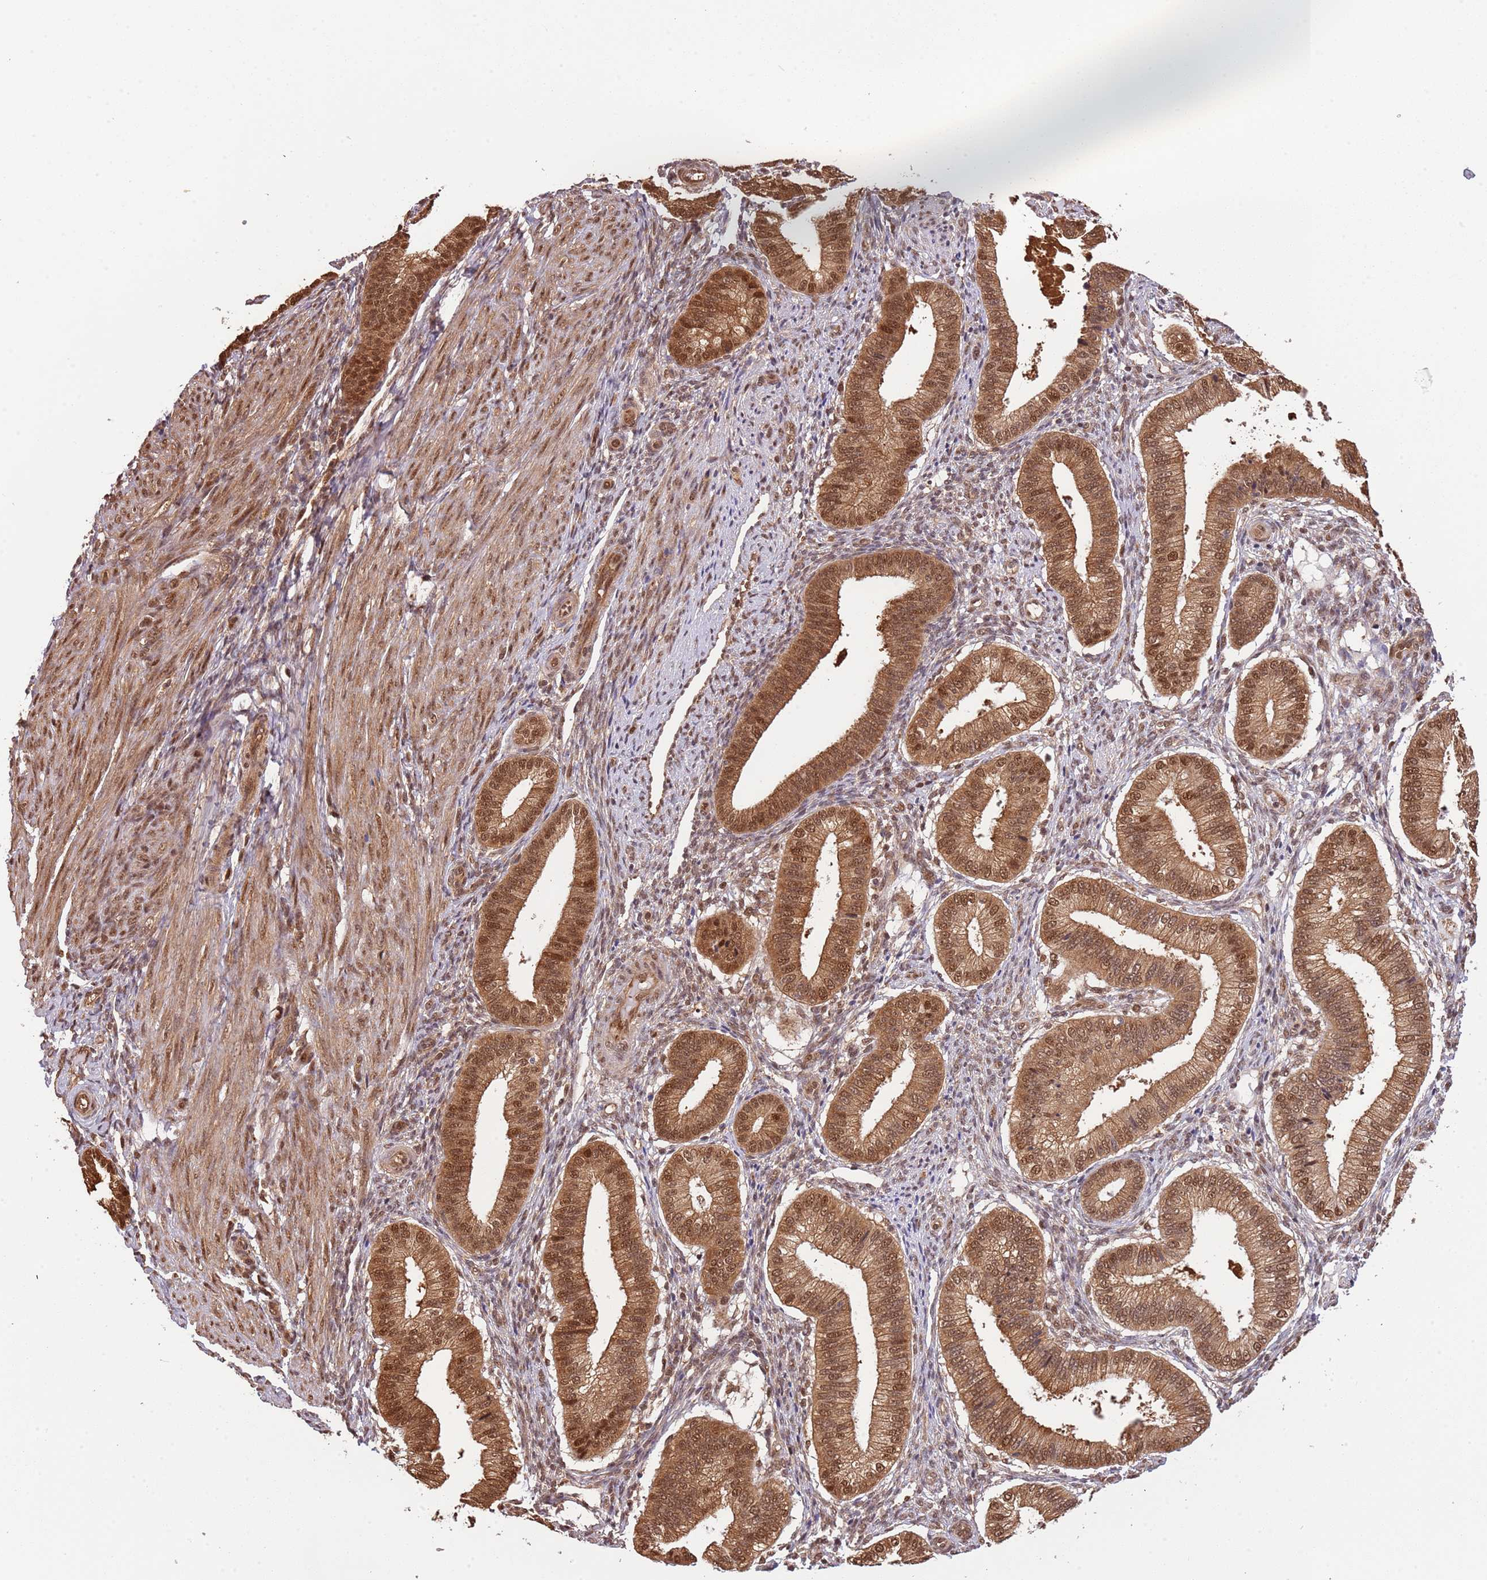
{"staining": {"intensity": "moderate", "quantity": ">75%", "location": "cytoplasmic/membranous,nuclear"}, "tissue": "endometrium", "cell_type": "Cells in endometrial stroma", "image_type": "normal", "snomed": [{"axis": "morphology", "description": "Normal tissue, NOS"}, {"axis": "topography", "description": "Endometrium"}], "caption": "A brown stain highlights moderate cytoplasmic/membranous,nuclear staining of a protein in cells in endometrial stroma of normal human endometrium. Immunohistochemistry (ihc) stains the protein in brown and the nuclei are stained blue.", "gene": "PLSCR5", "patient": {"sex": "female", "age": 39}}